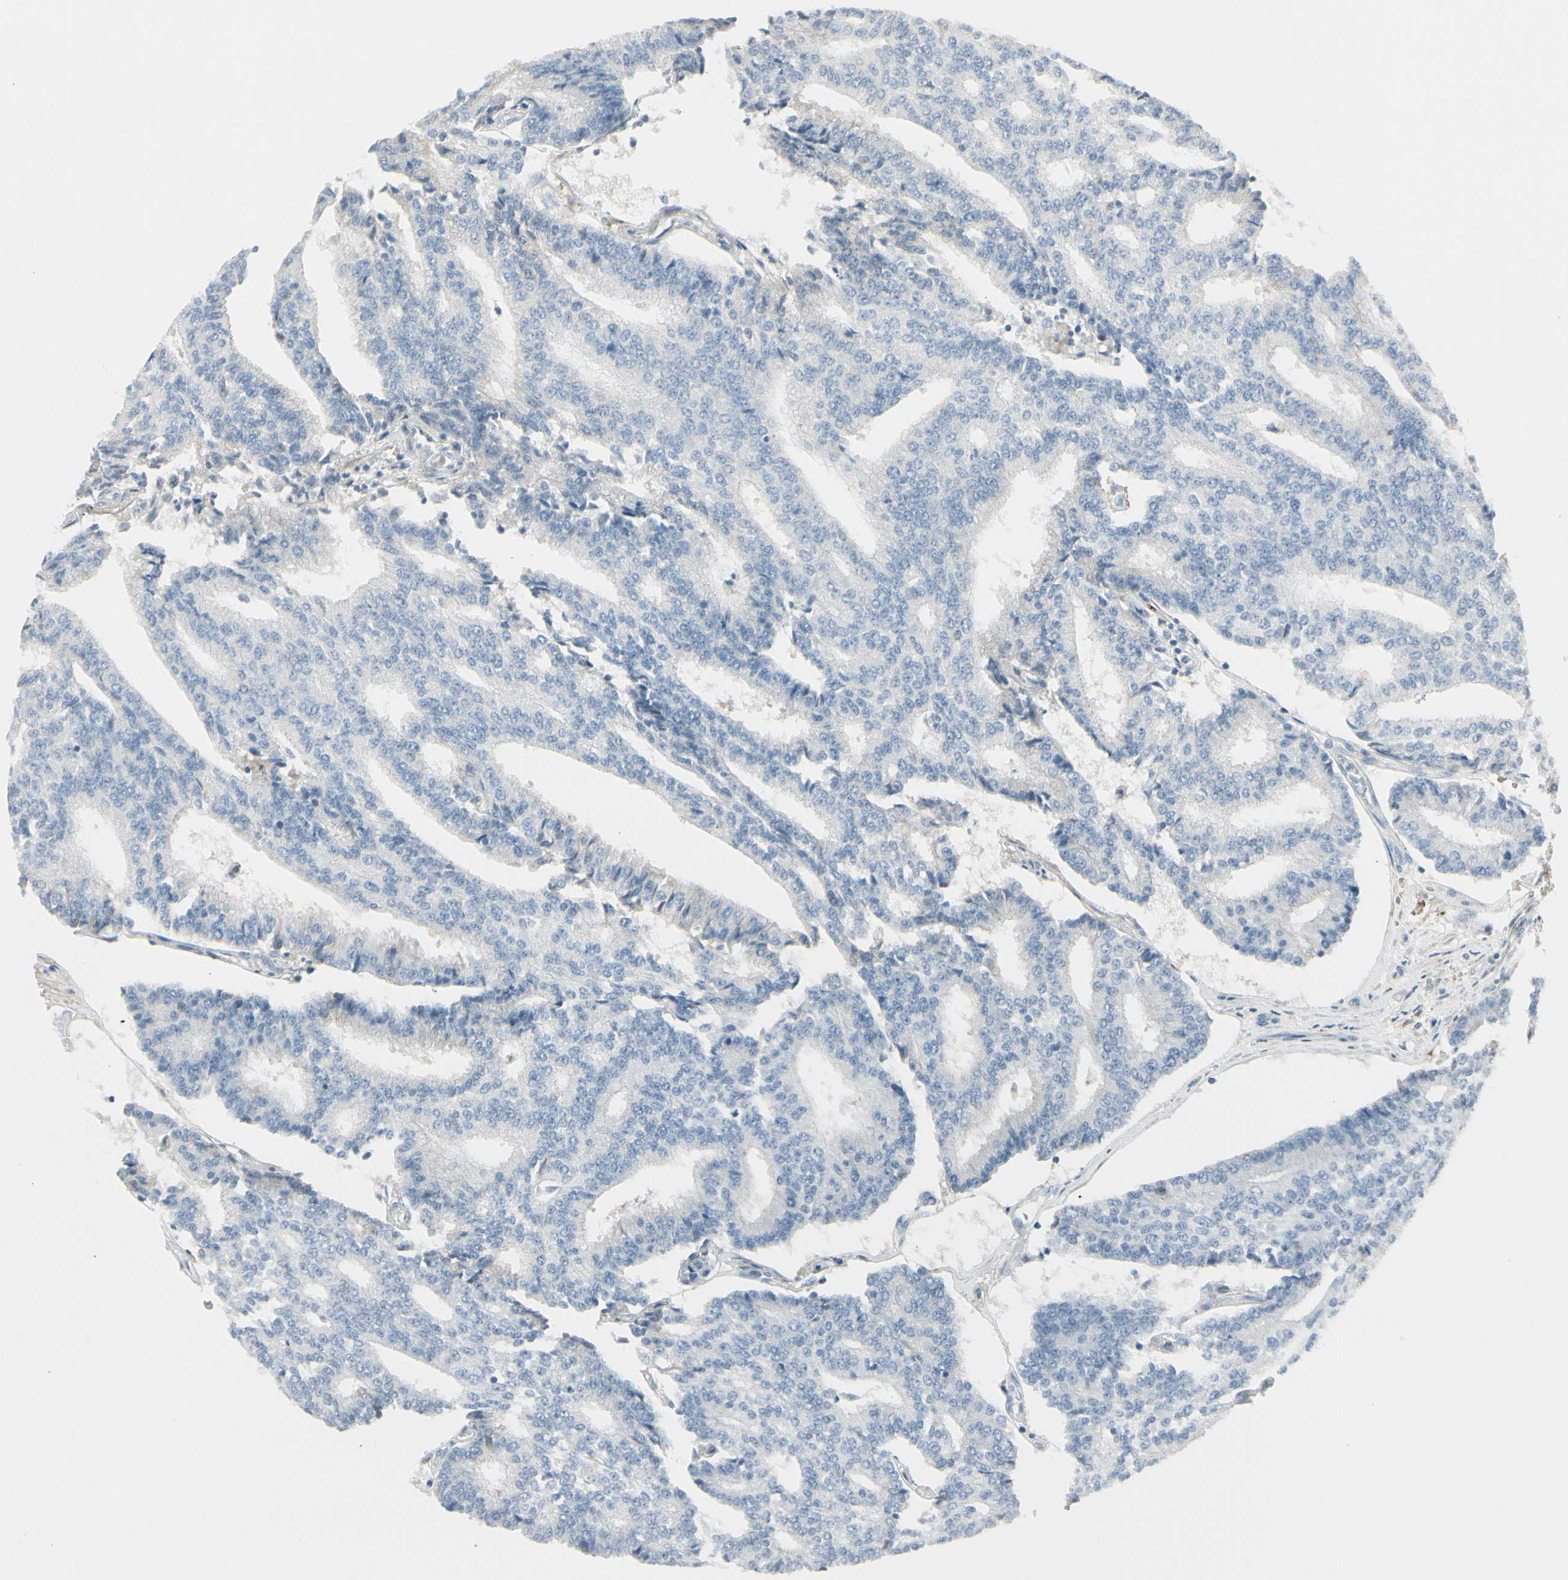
{"staining": {"intensity": "negative", "quantity": "none", "location": "none"}, "tissue": "prostate cancer", "cell_type": "Tumor cells", "image_type": "cancer", "snomed": [{"axis": "morphology", "description": "Adenocarcinoma, High grade"}, {"axis": "topography", "description": "Prostate"}], "caption": "Prostate adenocarcinoma (high-grade) stained for a protein using IHC shows no staining tumor cells.", "gene": "CACNA2D1", "patient": {"sex": "male", "age": 55}}